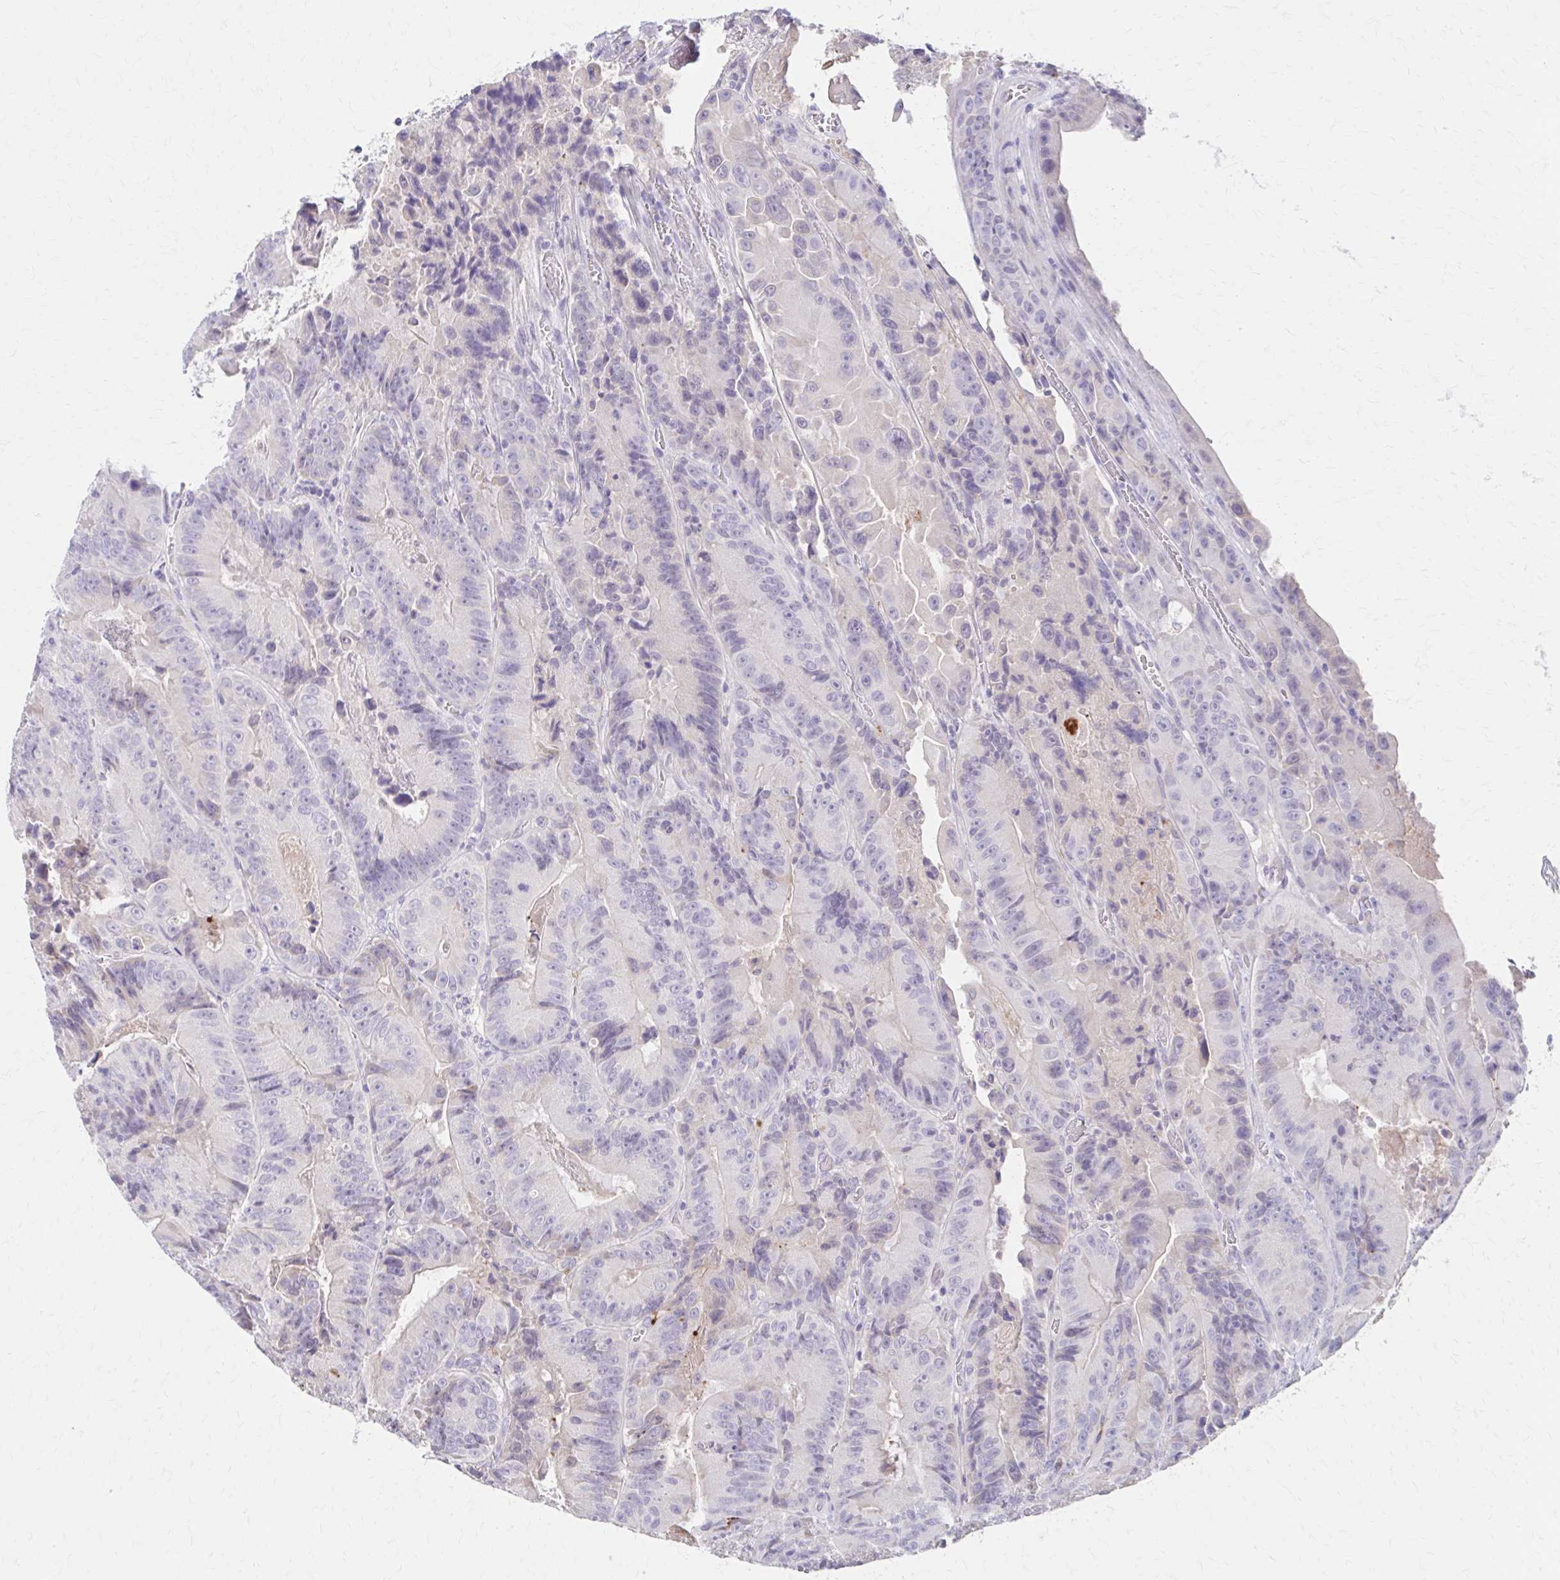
{"staining": {"intensity": "negative", "quantity": "none", "location": "none"}, "tissue": "colorectal cancer", "cell_type": "Tumor cells", "image_type": "cancer", "snomed": [{"axis": "morphology", "description": "Adenocarcinoma, NOS"}, {"axis": "topography", "description": "Colon"}], "caption": "Tumor cells show no significant expression in colorectal adenocarcinoma. Nuclei are stained in blue.", "gene": "AZGP1", "patient": {"sex": "female", "age": 86}}